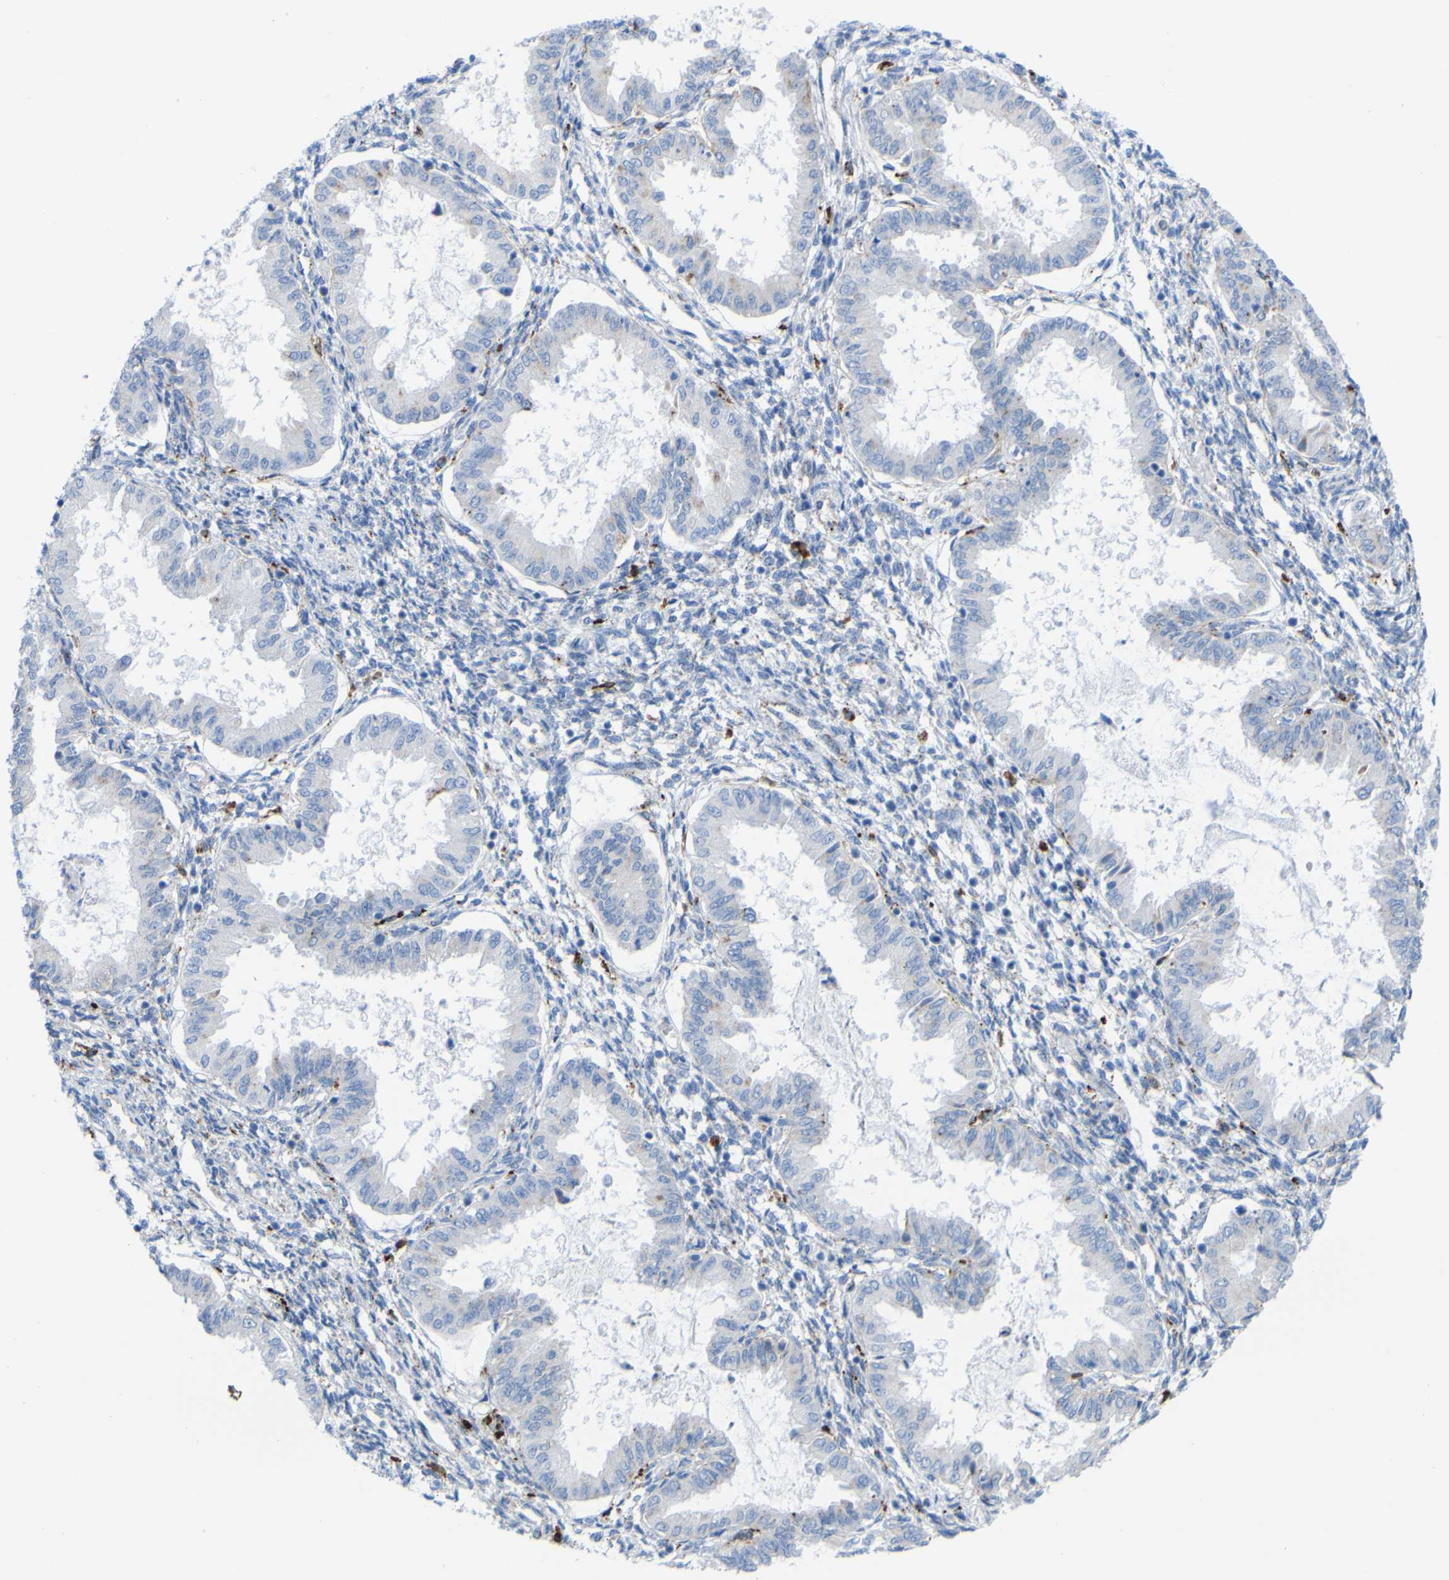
{"staining": {"intensity": "negative", "quantity": "none", "location": "none"}, "tissue": "endometrium", "cell_type": "Cells in endometrial stroma", "image_type": "normal", "snomed": [{"axis": "morphology", "description": "Normal tissue, NOS"}, {"axis": "topography", "description": "Endometrium"}], "caption": "Immunohistochemical staining of benign endometrium reveals no significant expression in cells in endometrial stroma. Nuclei are stained in blue.", "gene": "PLD3", "patient": {"sex": "female", "age": 33}}